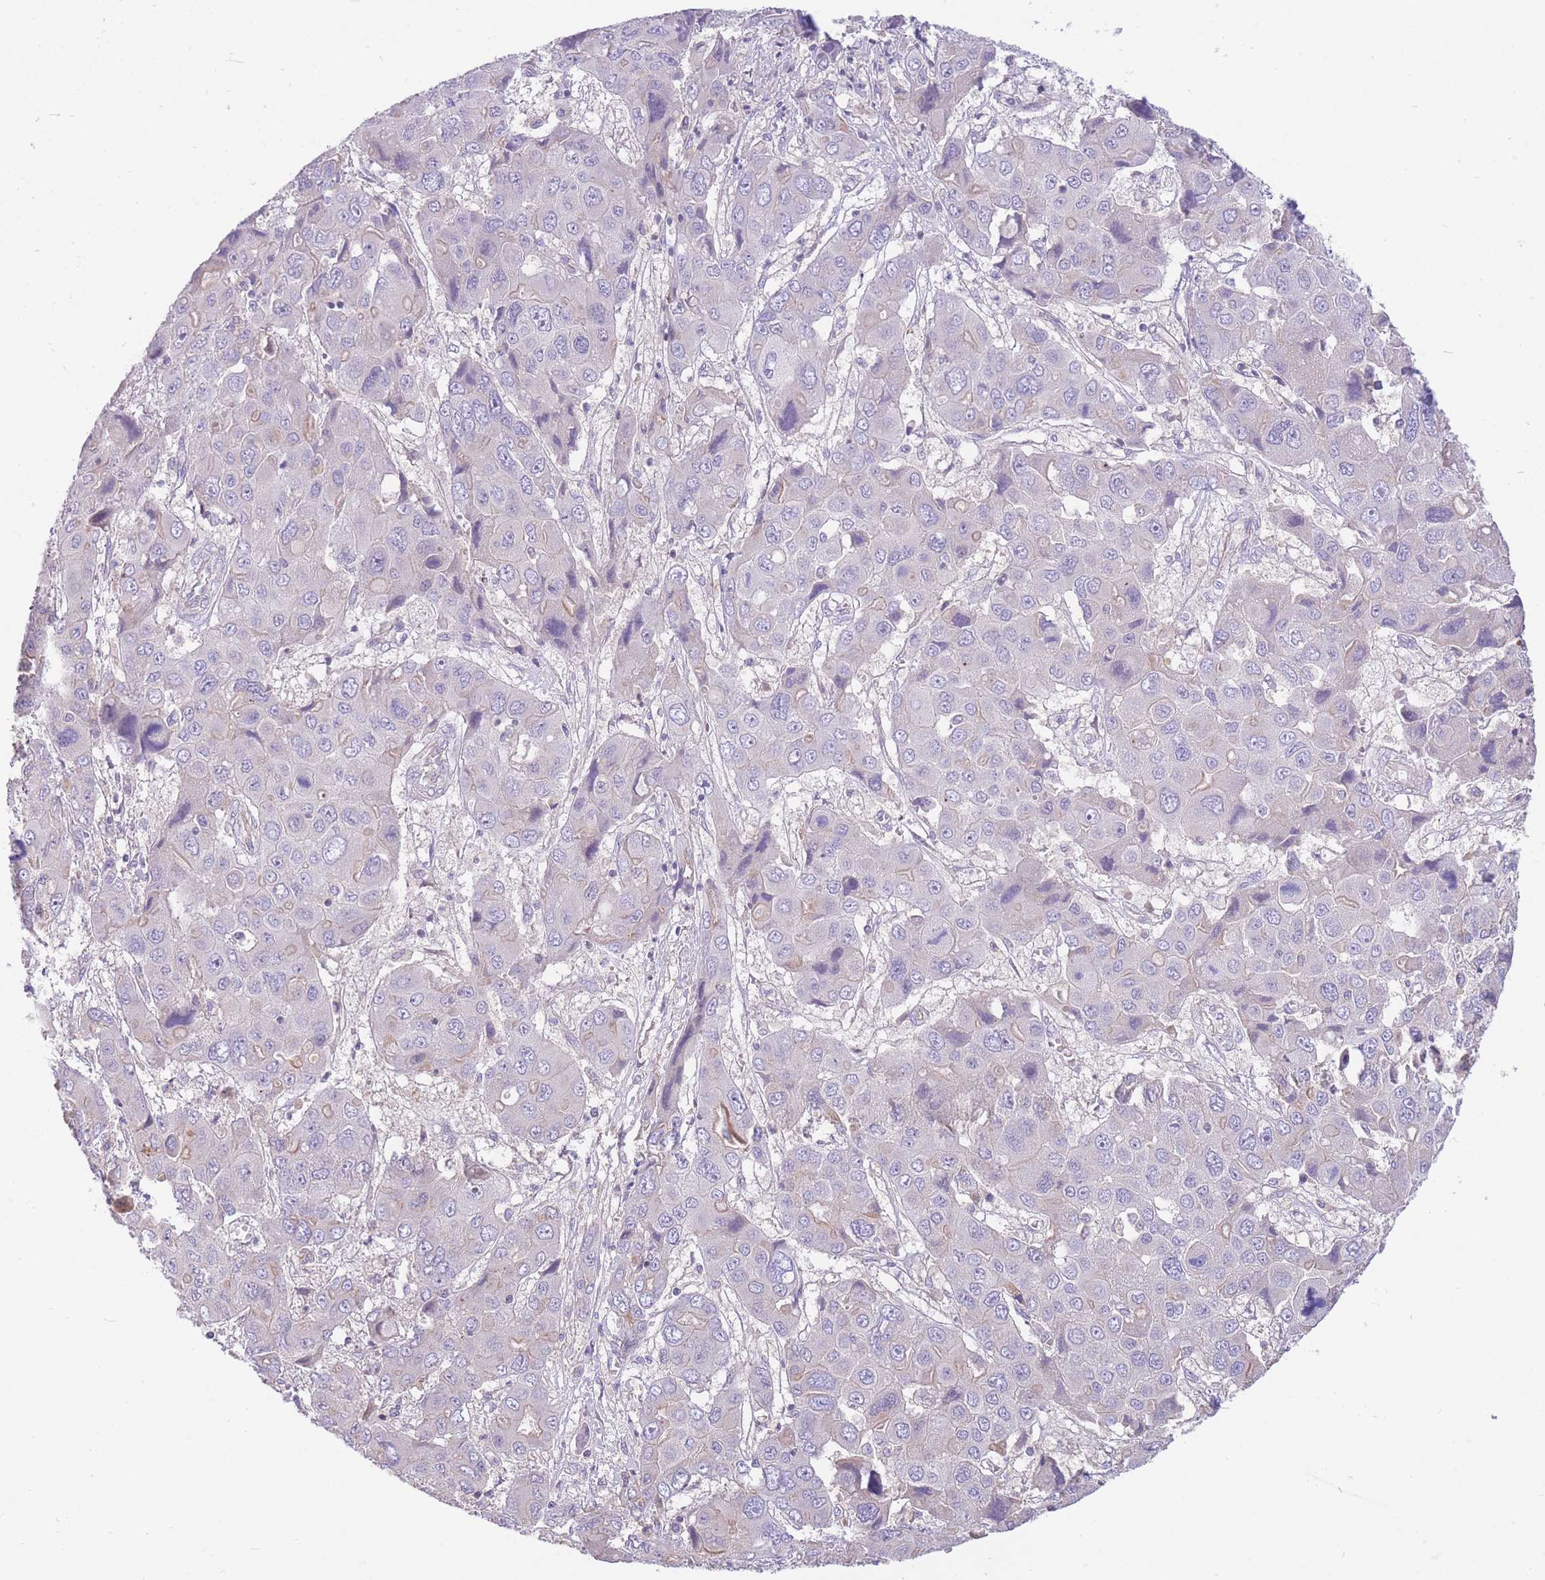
{"staining": {"intensity": "negative", "quantity": "none", "location": "none"}, "tissue": "liver cancer", "cell_type": "Tumor cells", "image_type": "cancer", "snomed": [{"axis": "morphology", "description": "Cholangiocarcinoma"}, {"axis": "topography", "description": "Liver"}], "caption": "DAB (3,3'-diaminobenzidine) immunohistochemical staining of human cholangiocarcinoma (liver) displays no significant expression in tumor cells.", "gene": "OR5T1", "patient": {"sex": "male", "age": 67}}